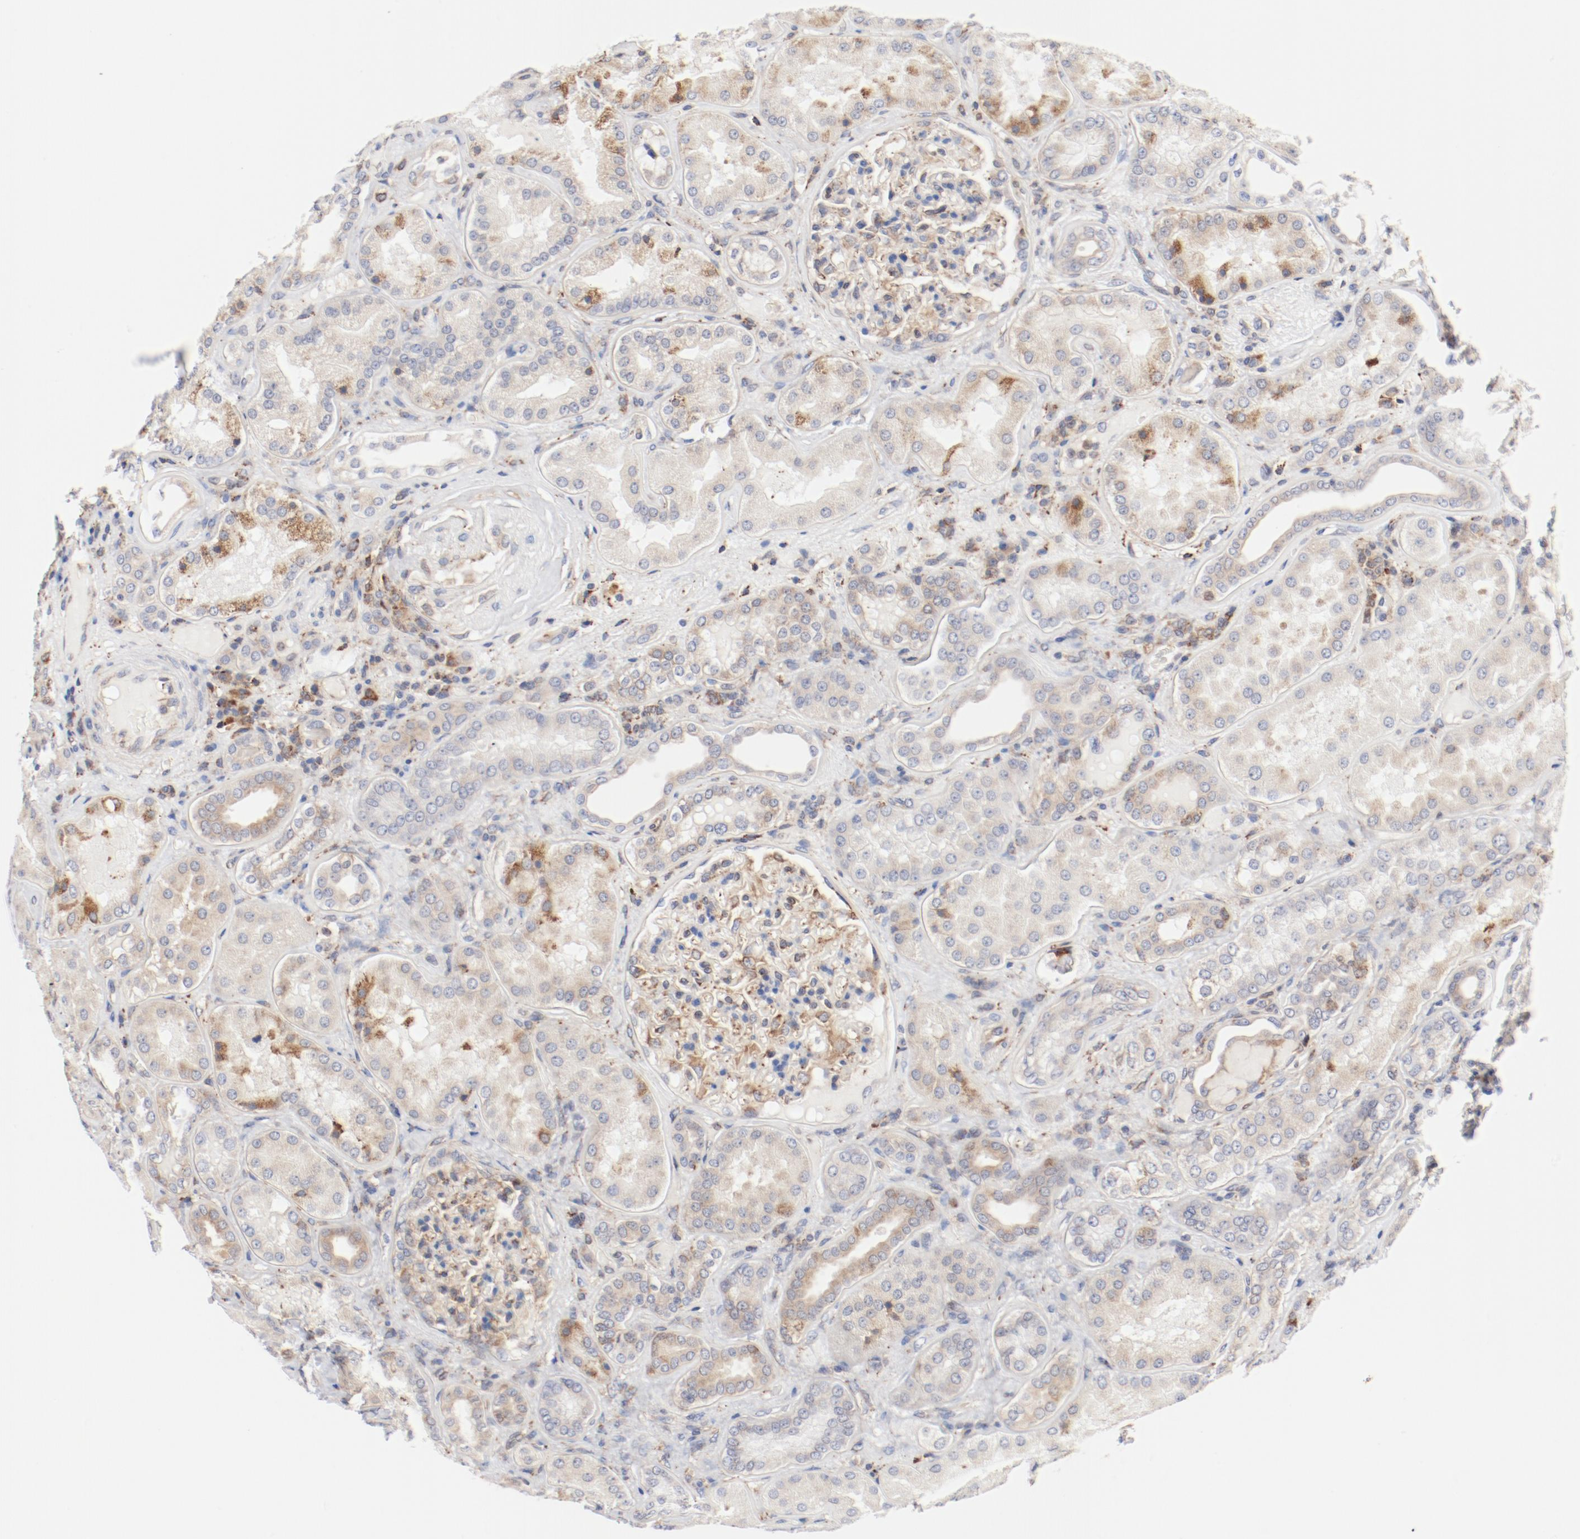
{"staining": {"intensity": "moderate", "quantity": ">75%", "location": "cytoplasmic/membranous"}, "tissue": "kidney", "cell_type": "Cells in glomeruli", "image_type": "normal", "snomed": [{"axis": "morphology", "description": "Normal tissue, NOS"}, {"axis": "topography", "description": "Kidney"}], "caption": "Protein expression analysis of normal human kidney reveals moderate cytoplasmic/membranous positivity in about >75% of cells in glomeruli. The staining was performed using DAB to visualize the protein expression in brown, while the nuclei were stained in blue with hematoxylin (Magnification: 20x).", "gene": "PDPK1", "patient": {"sex": "female", "age": 56}}